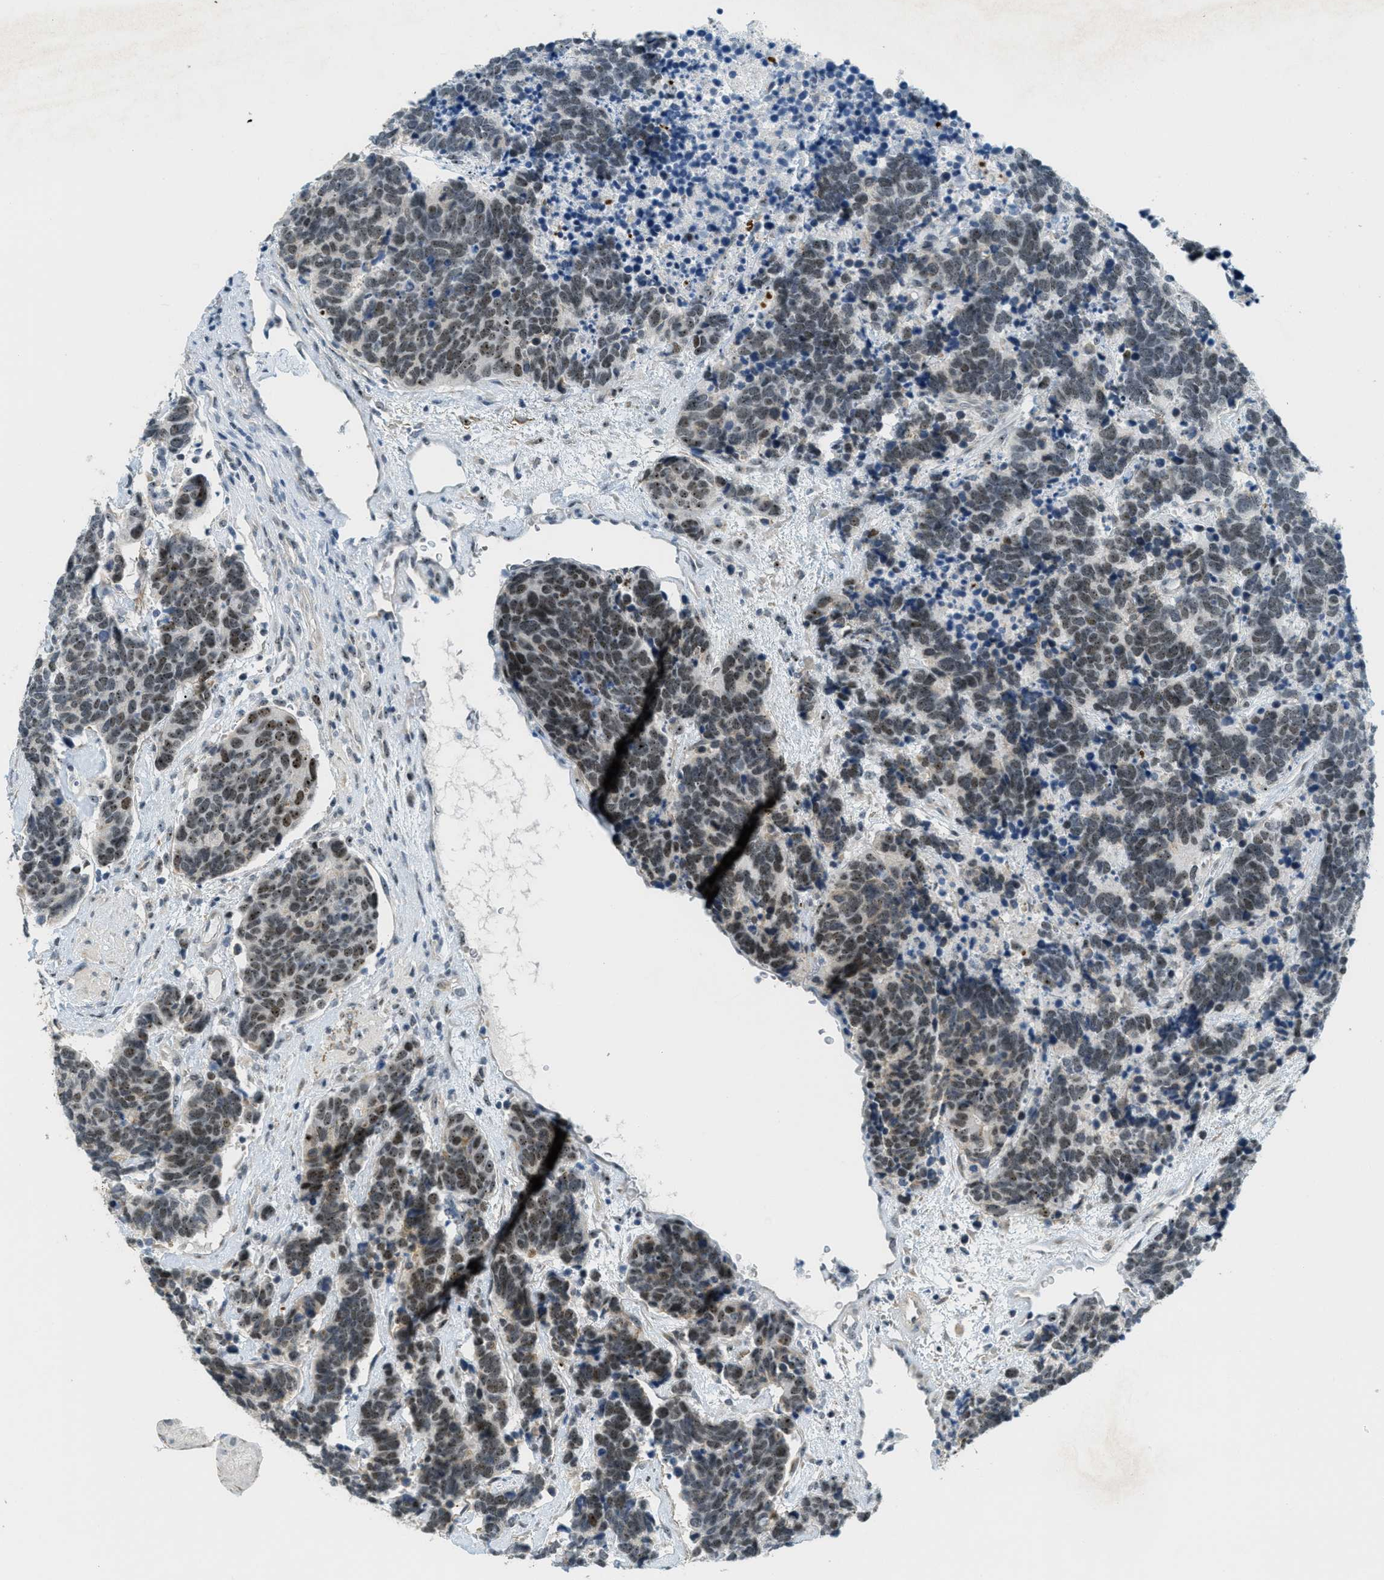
{"staining": {"intensity": "moderate", "quantity": ">75%", "location": "nuclear"}, "tissue": "carcinoid", "cell_type": "Tumor cells", "image_type": "cancer", "snomed": [{"axis": "morphology", "description": "Carcinoma, NOS"}, {"axis": "morphology", "description": "Carcinoid, malignant, NOS"}, {"axis": "topography", "description": "Urinary bladder"}], "caption": "Carcinoma stained with a brown dye demonstrates moderate nuclear positive staining in about >75% of tumor cells.", "gene": "DDX47", "patient": {"sex": "male", "age": 57}}